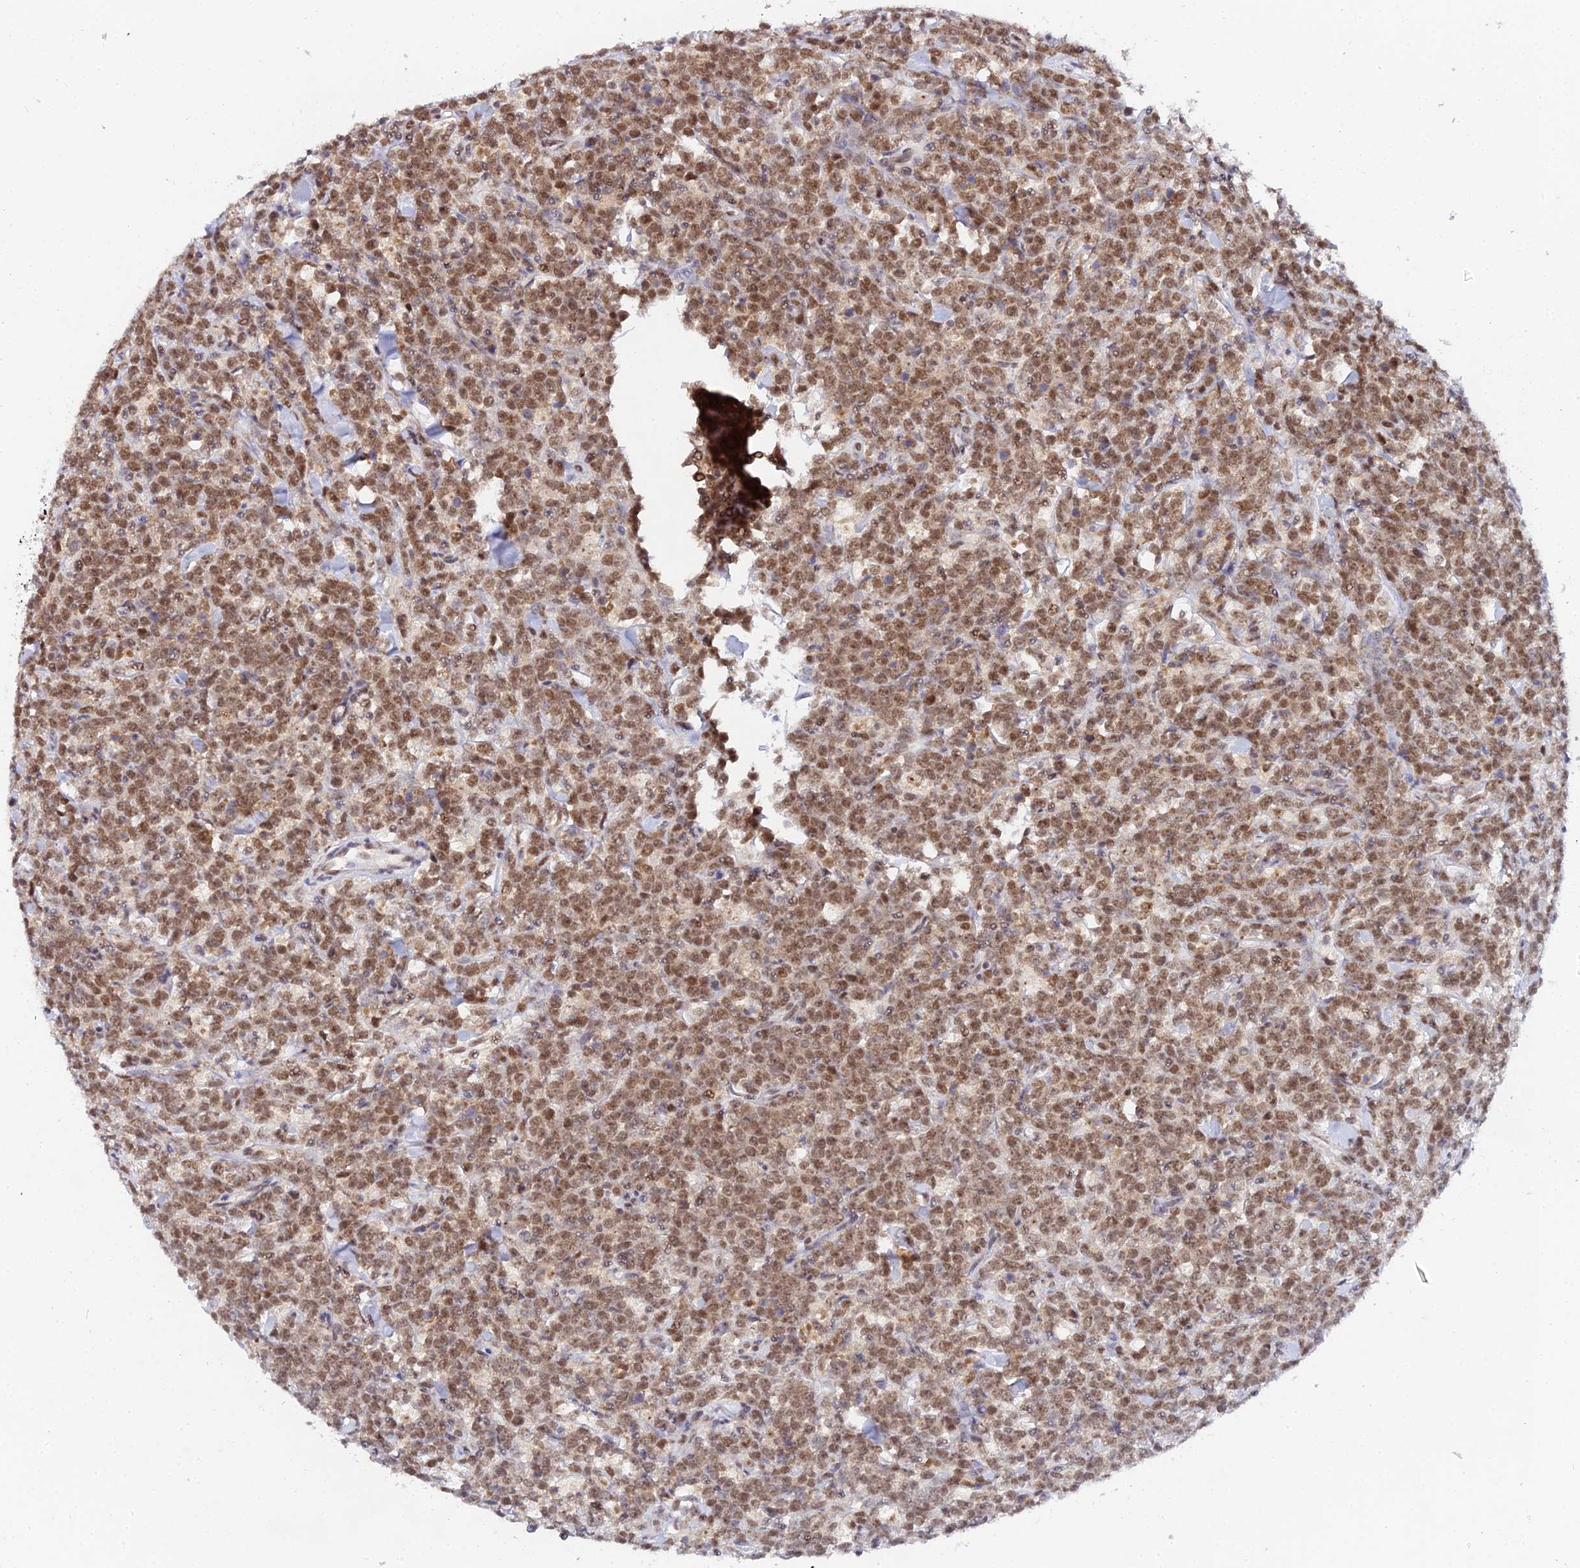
{"staining": {"intensity": "moderate", "quantity": ">75%", "location": "nuclear"}, "tissue": "lymphoma", "cell_type": "Tumor cells", "image_type": "cancer", "snomed": [{"axis": "morphology", "description": "Malignant lymphoma, non-Hodgkin's type, High grade"}, {"axis": "topography", "description": "Small intestine"}], "caption": "Moderate nuclear staining for a protein is identified in approximately >75% of tumor cells of lymphoma using IHC.", "gene": "EXOSC3", "patient": {"sex": "male", "age": 8}}